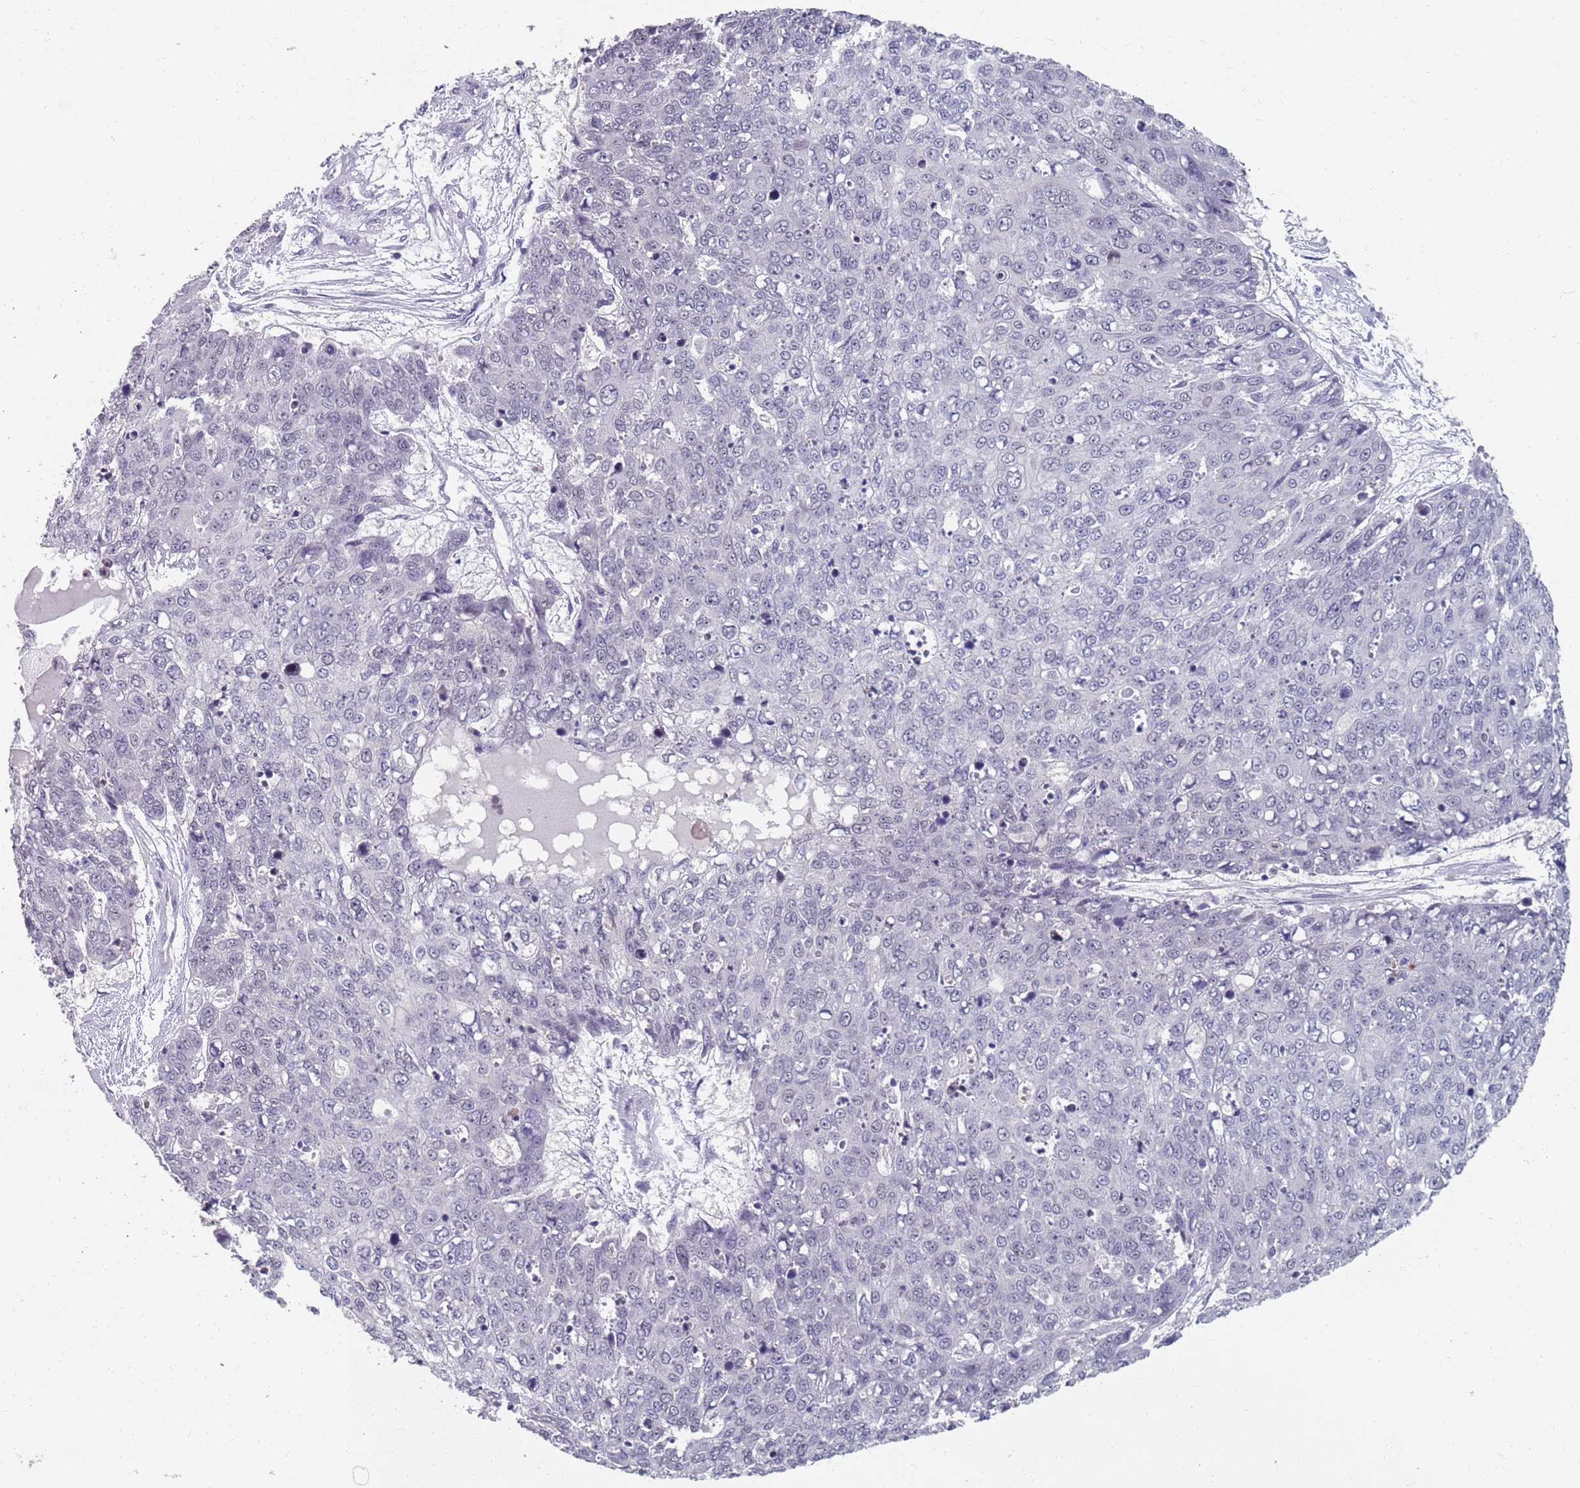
{"staining": {"intensity": "negative", "quantity": "none", "location": "none"}, "tissue": "skin cancer", "cell_type": "Tumor cells", "image_type": "cancer", "snomed": [{"axis": "morphology", "description": "Squamous cell carcinoma, NOS"}, {"axis": "topography", "description": "Skin"}], "caption": "The image reveals no staining of tumor cells in squamous cell carcinoma (skin). The staining was performed using DAB (3,3'-diaminobenzidine) to visualize the protein expression in brown, while the nuclei were stained in blue with hematoxylin (Magnification: 20x).", "gene": "SAMD1", "patient": {"sex": "male", "age": 71}}